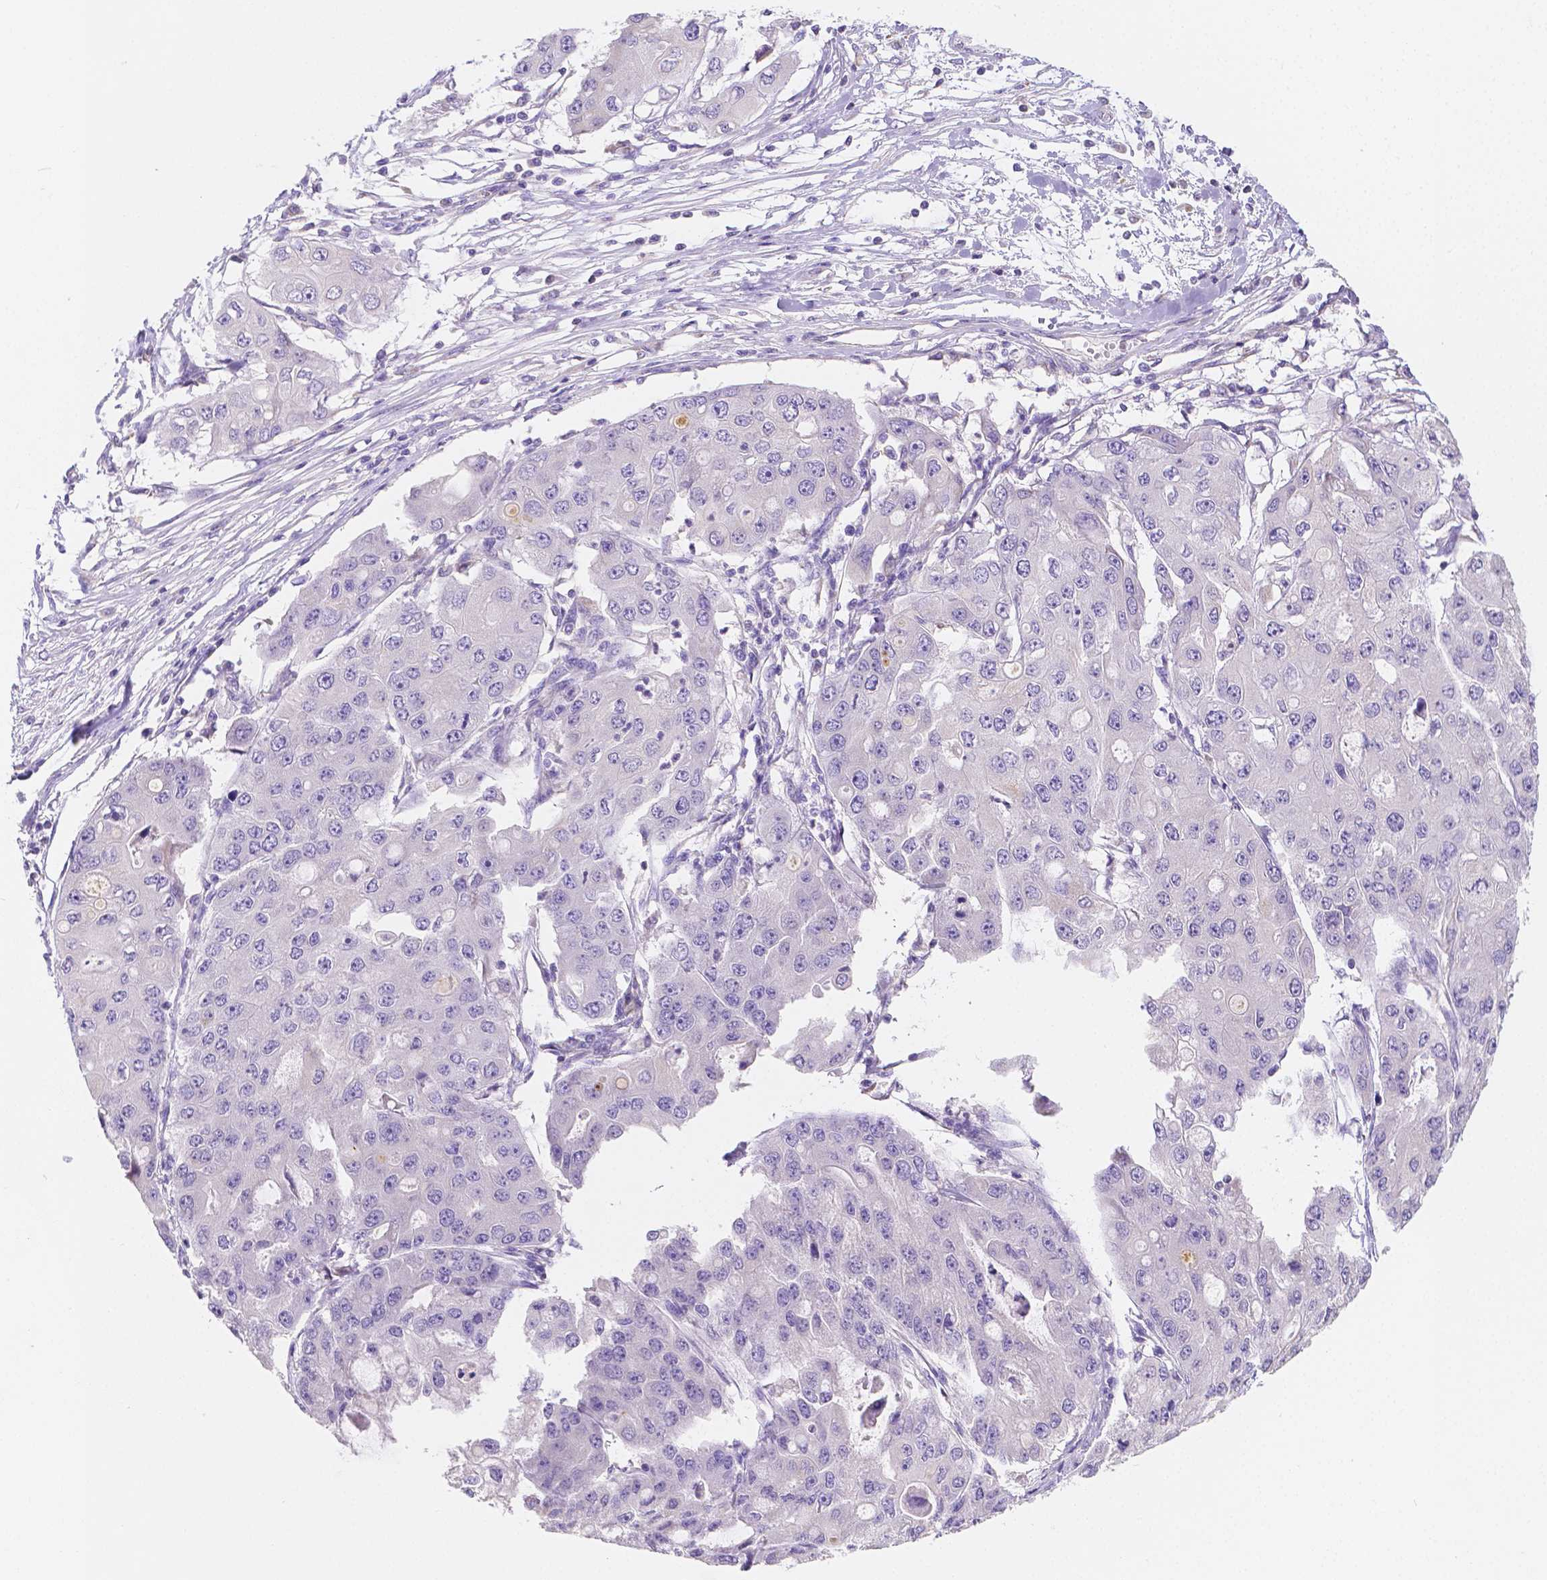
{"staining": {"intensity": "negative", "quantity": "none", "location": "none"}, "tissue": "ovarian cancer", "cell_type": "Tumor cells", "image_type": "cancer", "snomed": [{"axis": "morphology", "description": "Cystadenocarcinoma, serous, NOS"}, {"axis": "topography", "description": "Ovary"}], "caption": "Serous cystadenocarcinoma (ovarian) was stained to show a protein in brown. There is no significant positivity in tumor cells.", "gene": "TMEM130", "patient": {"sex": "female", "age": 56}}